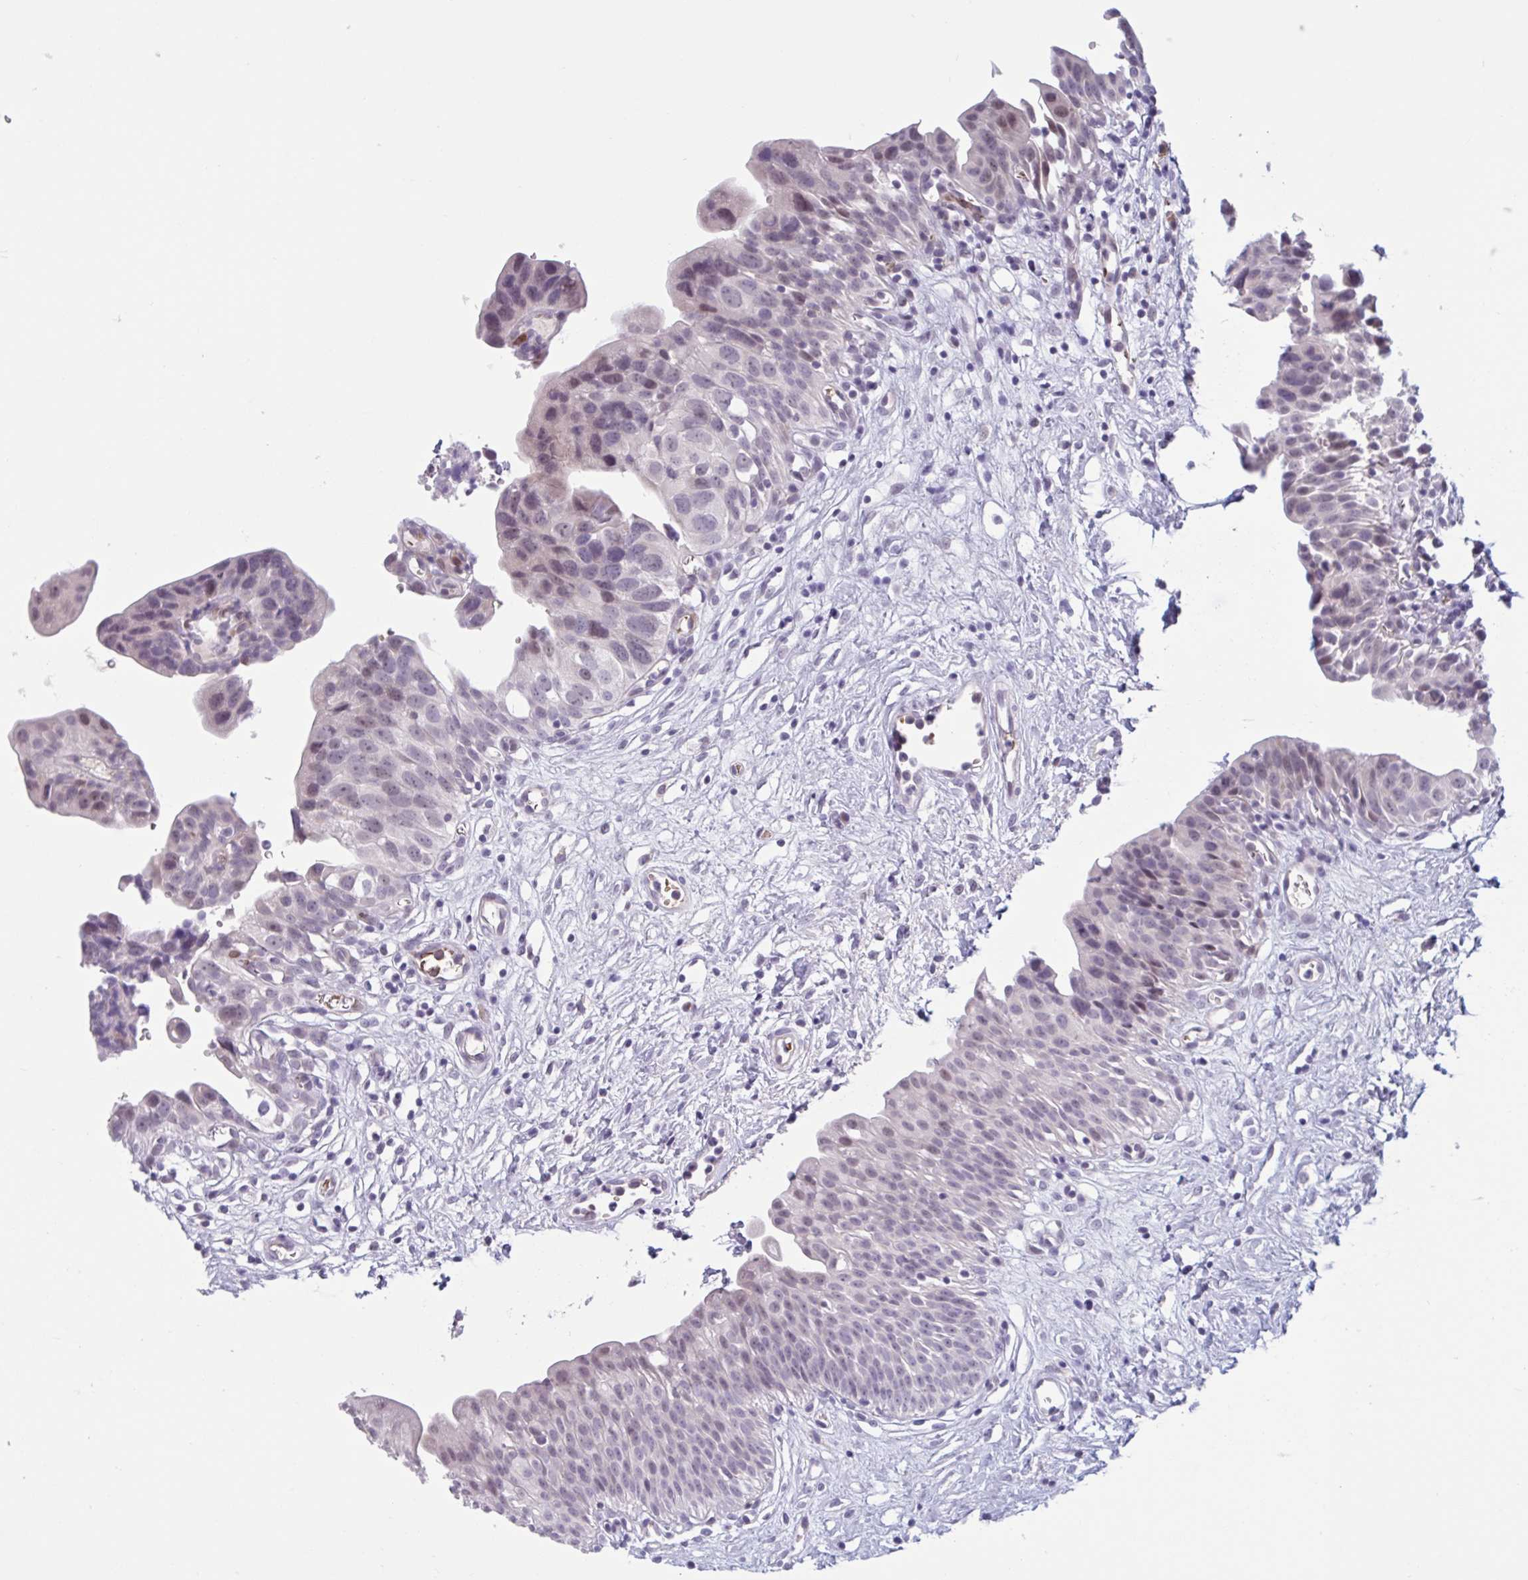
{"staining": {"intensity": "negative", "quantity": "none", "location": "none"}, "tissue": "urinary bladder", "cell_type": "Urothelial cells", "image_type": "normal", "snomed": [{"axis": "morphology", "description": "Normal tissue, NOS"}, {"axis": "topography", "description": "Urinary bladder"}], "caption": "Immunohistochemistry of benign human urinary bladder demonstrates no positivity in urothelial cells. (DAB immunohistochemistry (IHC) with hematoxylin counter stain).", "gene": "HSD11B2", "patient": {"sex": "male", "age": 51}}